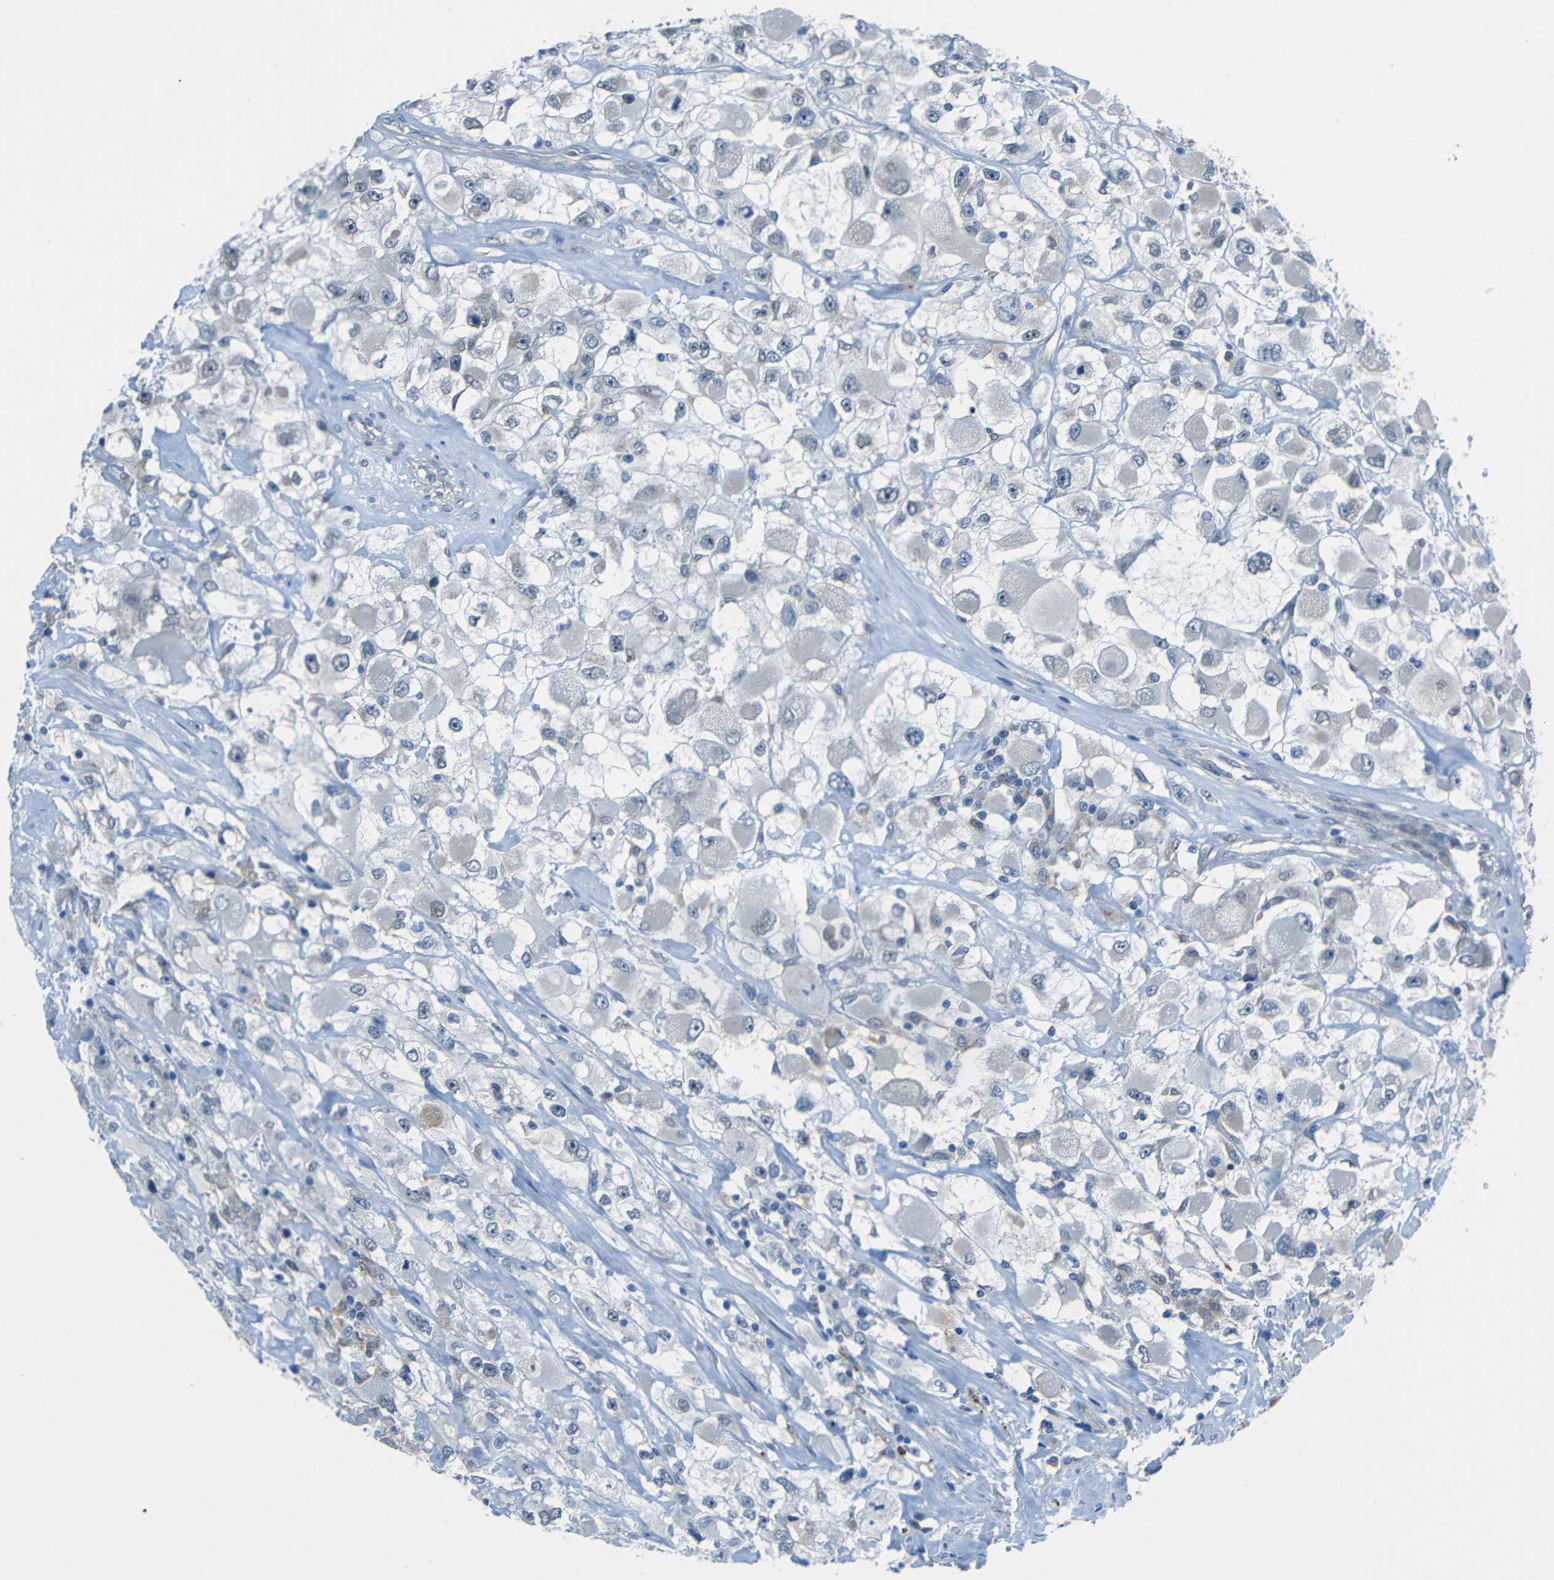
{"staining": {"intensity": "negative", "quantity": "none", "location": "none"}, "tissue": "renal cancer", "cell_type": "Tumor cells", "image_type": "cancer", "snomed": [{"axis": "morphology", "description": "Adenocarcinoma, NOS"}, {"axis": "topography", "description": "Kidney"}], "caption": "Immunohistochemistry image of neoplastic tissue: renal adenocarcinoma stained with DAB (3,3'-diaminobenzidine) exhibits no significant protein staining in tumor cells.", "gene": "ANKRD22", "patient": {"sex": "female", "age": 52}}